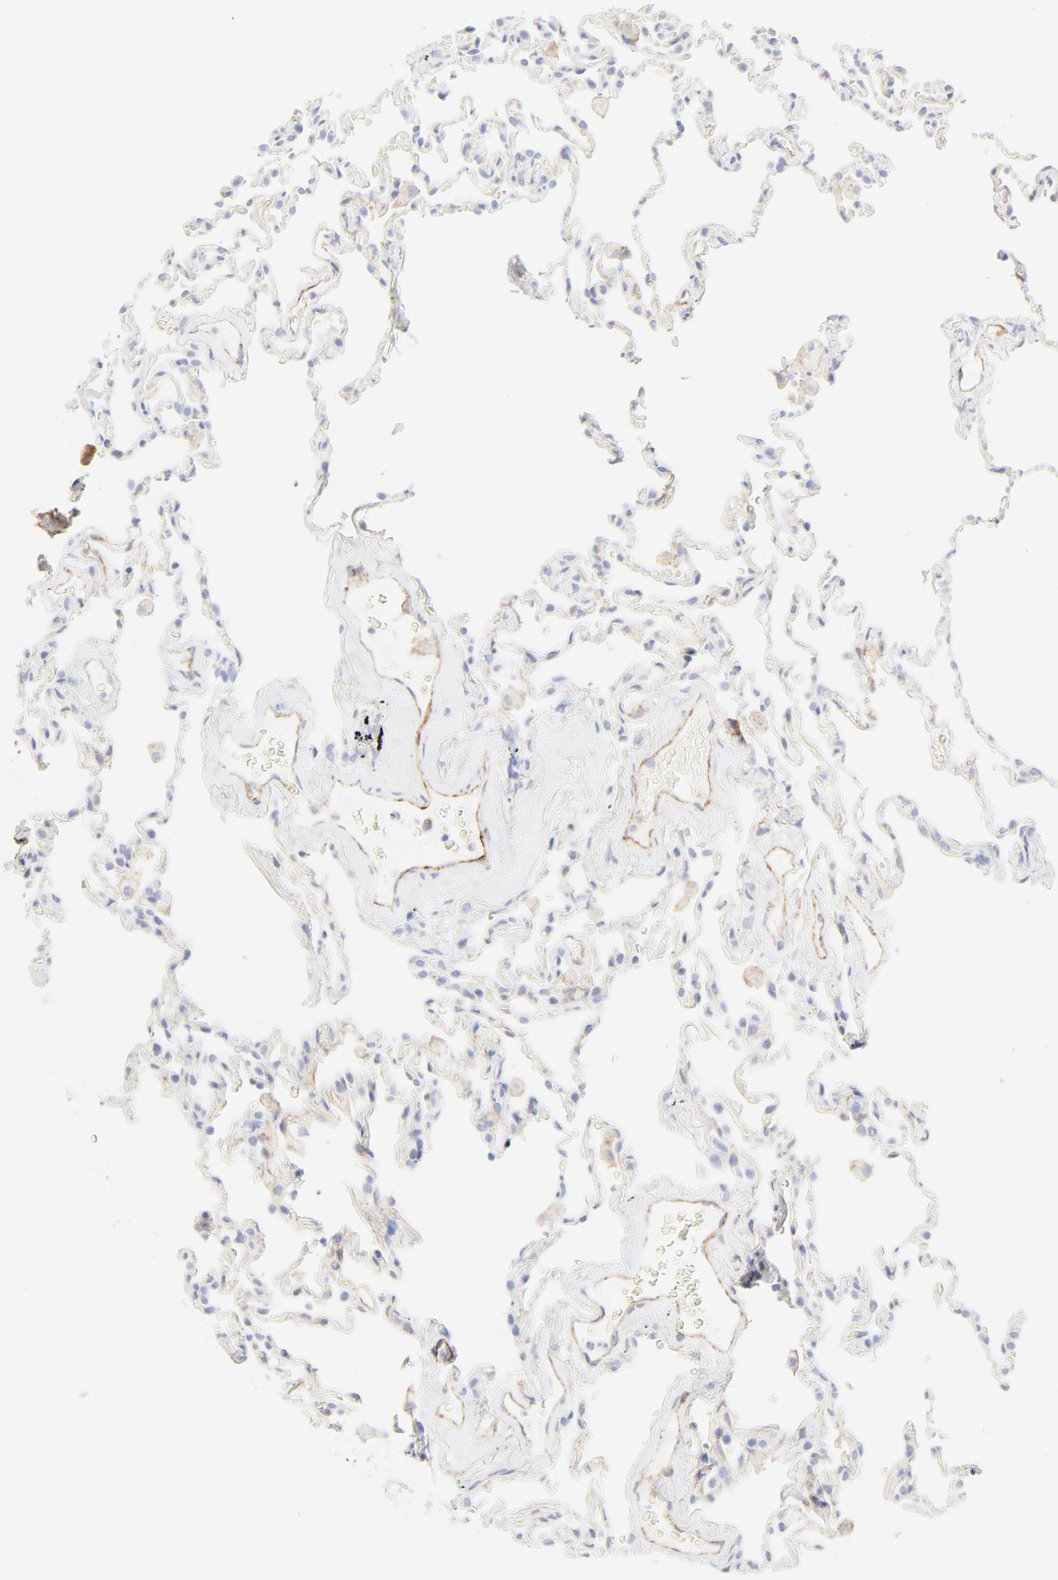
{"staining": {"intensity": "negative", "quantity": "none", "location": "none"}, "tissue": "lung", "cell_type": "Alveolar cells", "image_type": "normal", "snomed": [{"axis": "morphology", "description": "Normal tissue, NOS"}, {"axis": "morphology", "description": "Soft tissue tumor metastatic"}, {"axis": "topography", "description": "Lung"}], "caption": "This histopathology image is of normal lung stained with immunohistochemistry to label a protein in brown with the nuclei are counter-stained blue. There is no expression in alveolar cells. (DAB (3,3'-diaminobenzidine) IHC, high magnification).", "gene": "ITGA5", "patient": {"sex": "male", "age": 59}}